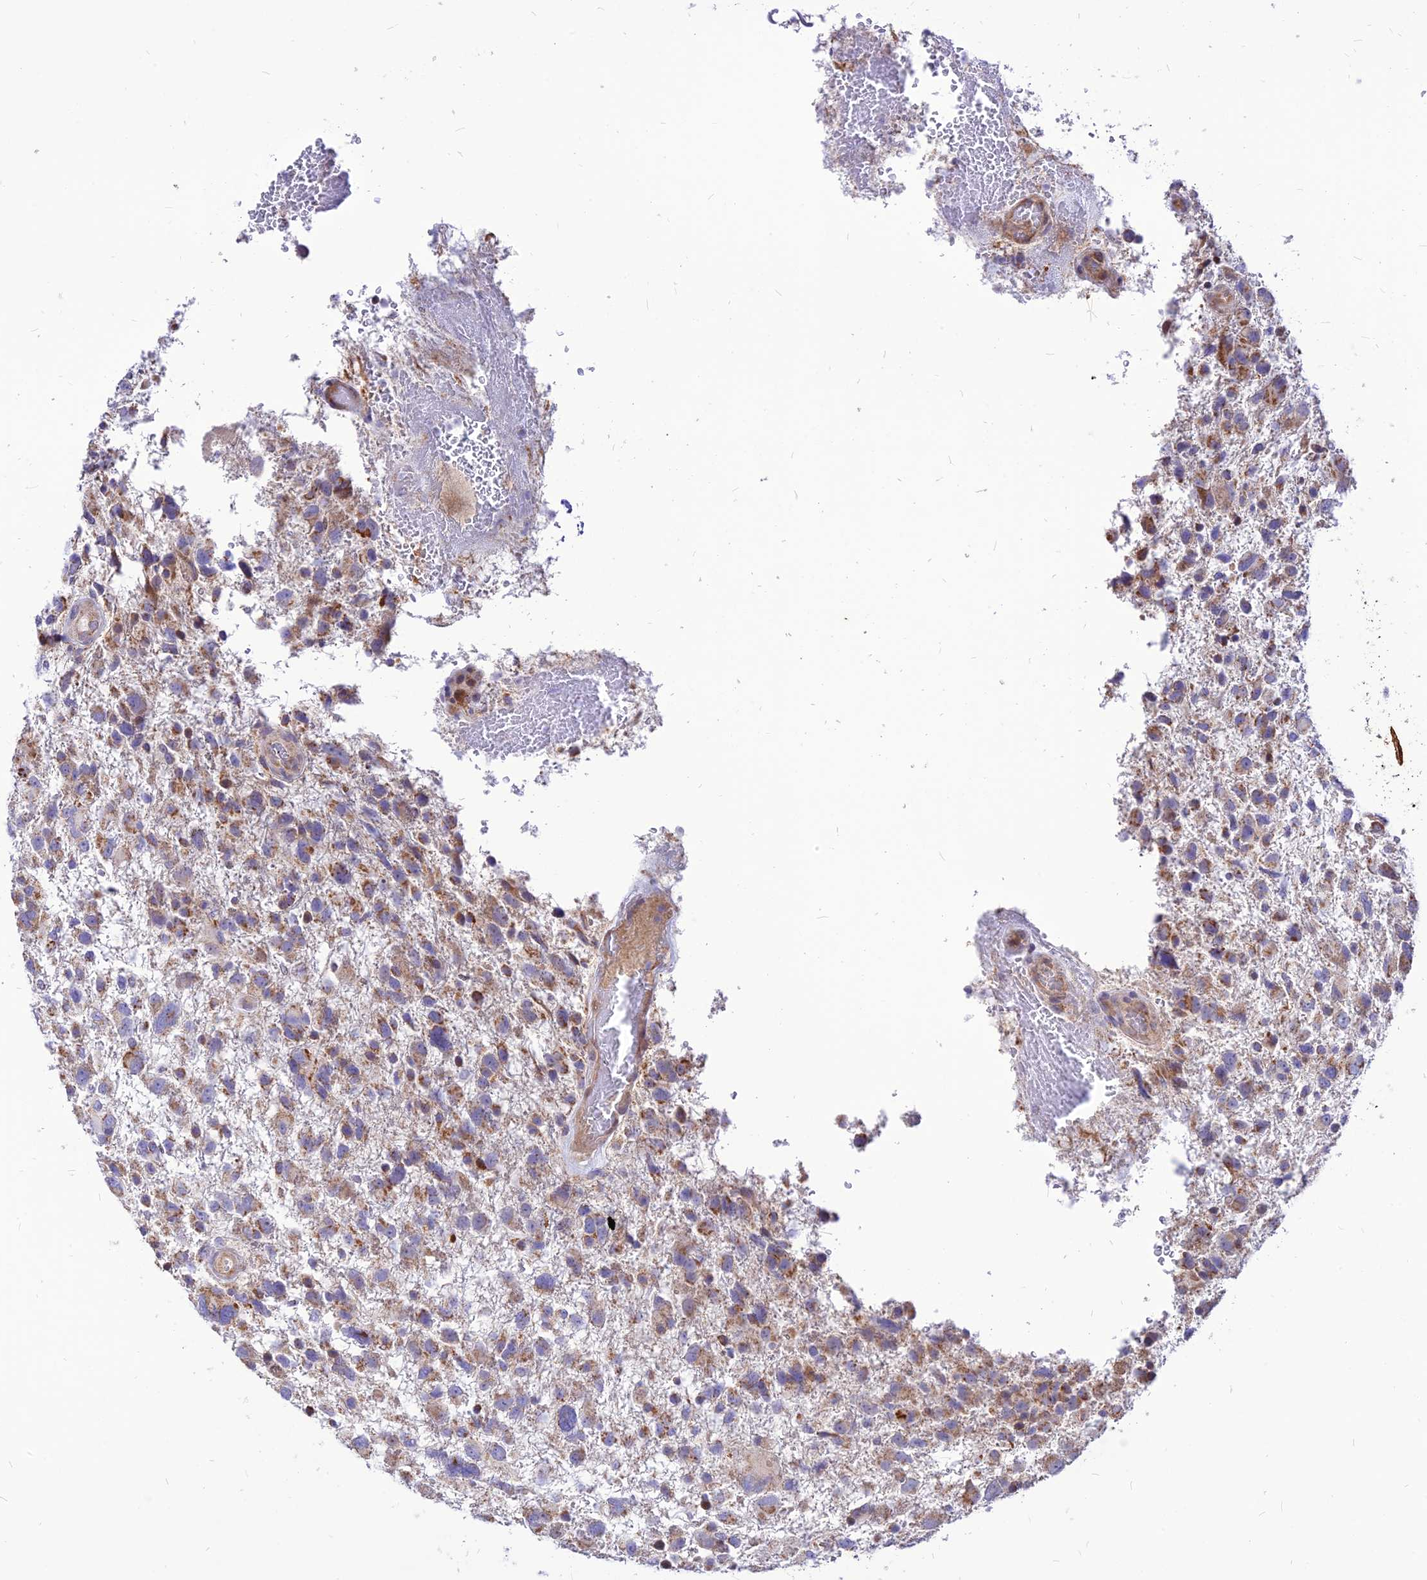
{"staining": {"intensity": "moderate", "quantity": "25%-75%", "location": "cytoplasmic/membranous"}, "tissue": "glioma", "cell_type": "Tumor cells", "image_type": "cancer", "snomed": [{"axis": "morphology", "description": "Glioma, malignant, High grade"}, {"axis": "topography", "description": "Brain"}], "caption": "A micrograph of human high-grade glioma (malignant) stained for a protein displays moderate cytoplasmic/membranous brown staining in tumor cells. Ihc stains the protein in brown and the nuclei are stained blue.", "gene": "ECI1", "patient": {"sex": "male", "age": 61}}